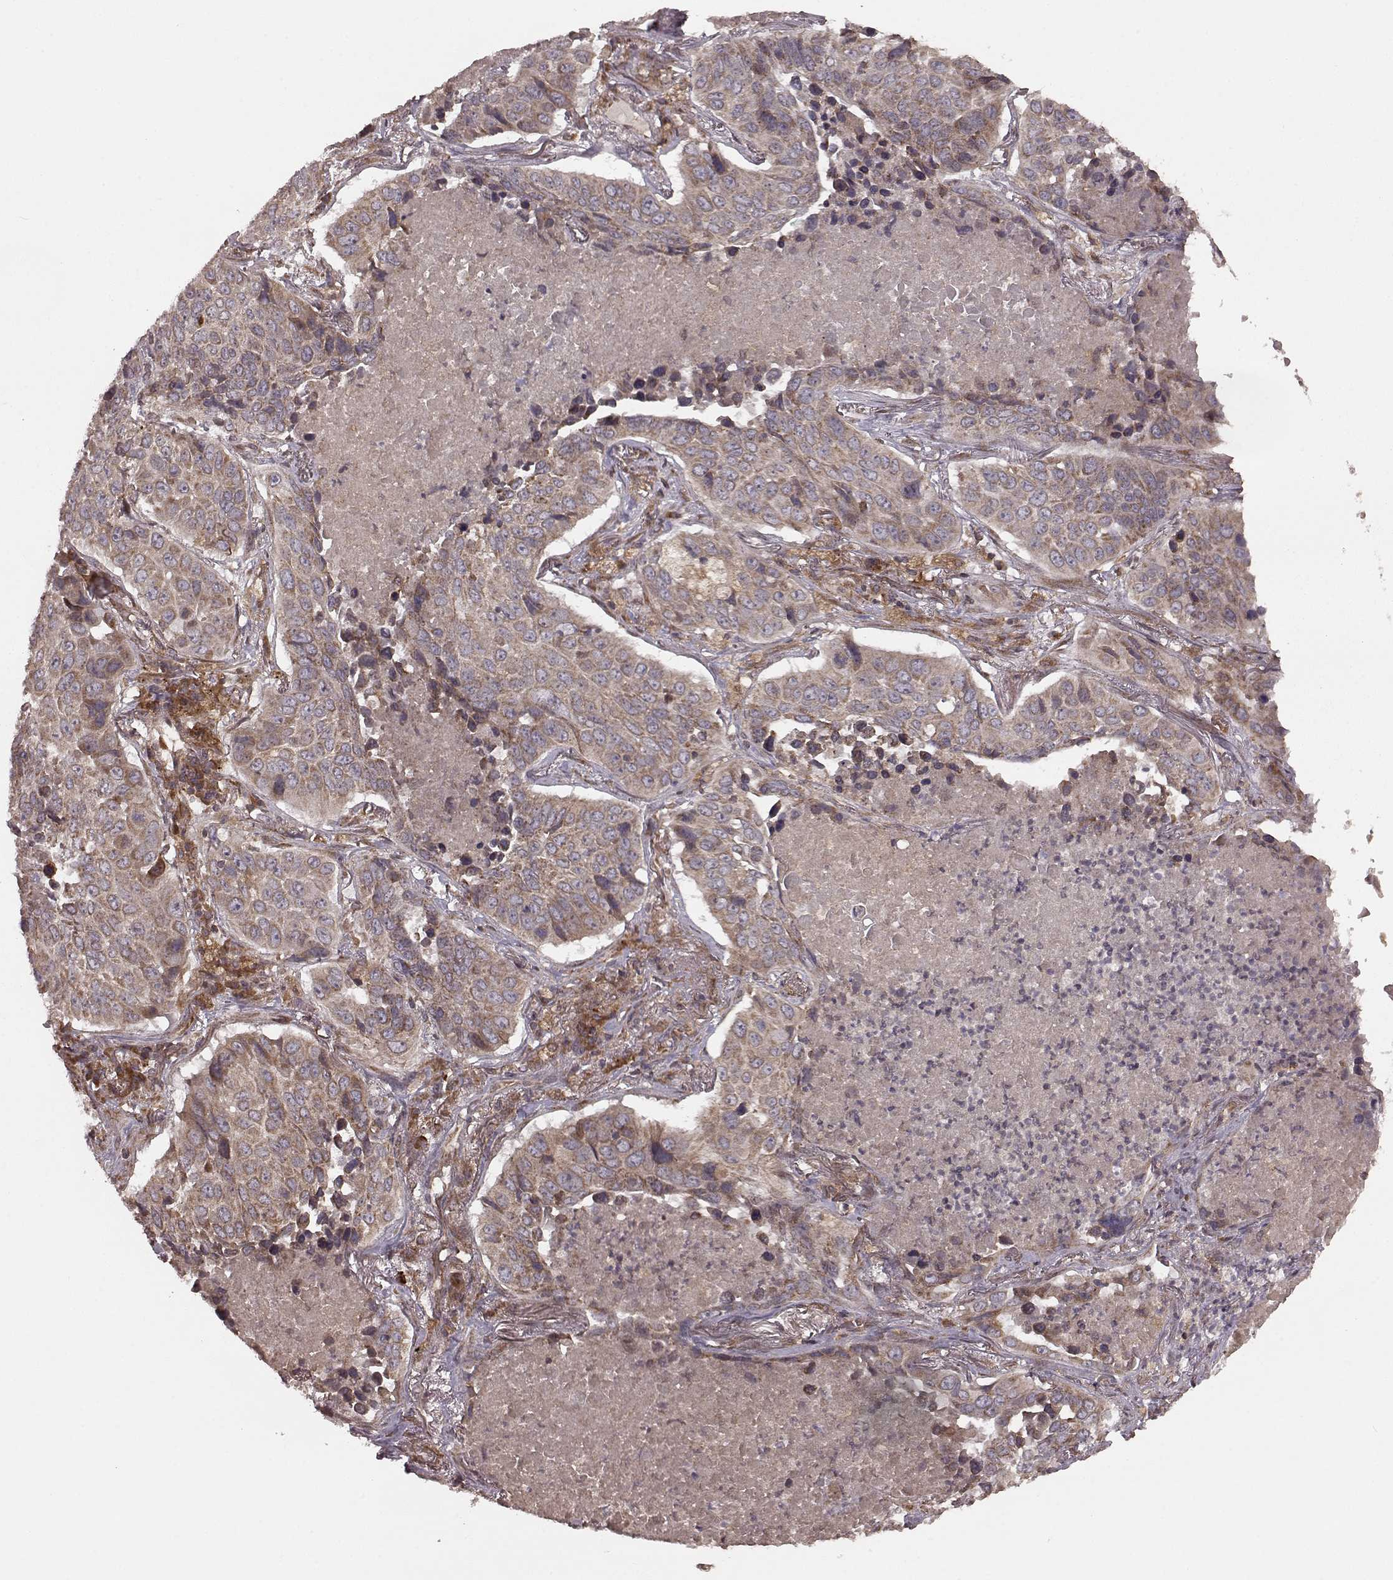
{"staining": {"intensity": "moderate", "quantity": ">75%", "location": "cytoplasmic/membranous"}, "tissue": "lung cancer", "cell_type": "Tumor cells", "image_type": "cancer", "snomed": [{"axis": "morphology", "description": "Normal tissue, NOS"}, {"axis": "morphology", "description": "Squamous cell carcinoma, NOS"}, {"axis": "topography", "description": "Bronchus"}, {"axis": "topography", "description": "Lung"}], "caption": "DAB immunohistochemical staining of lung cancer exhibits moderate cytoplasmic/membranous protein positivity in about >75% of tumor cells.", "gene": "AGPAT1", "patient": {"sex": "male", "age": 64}}